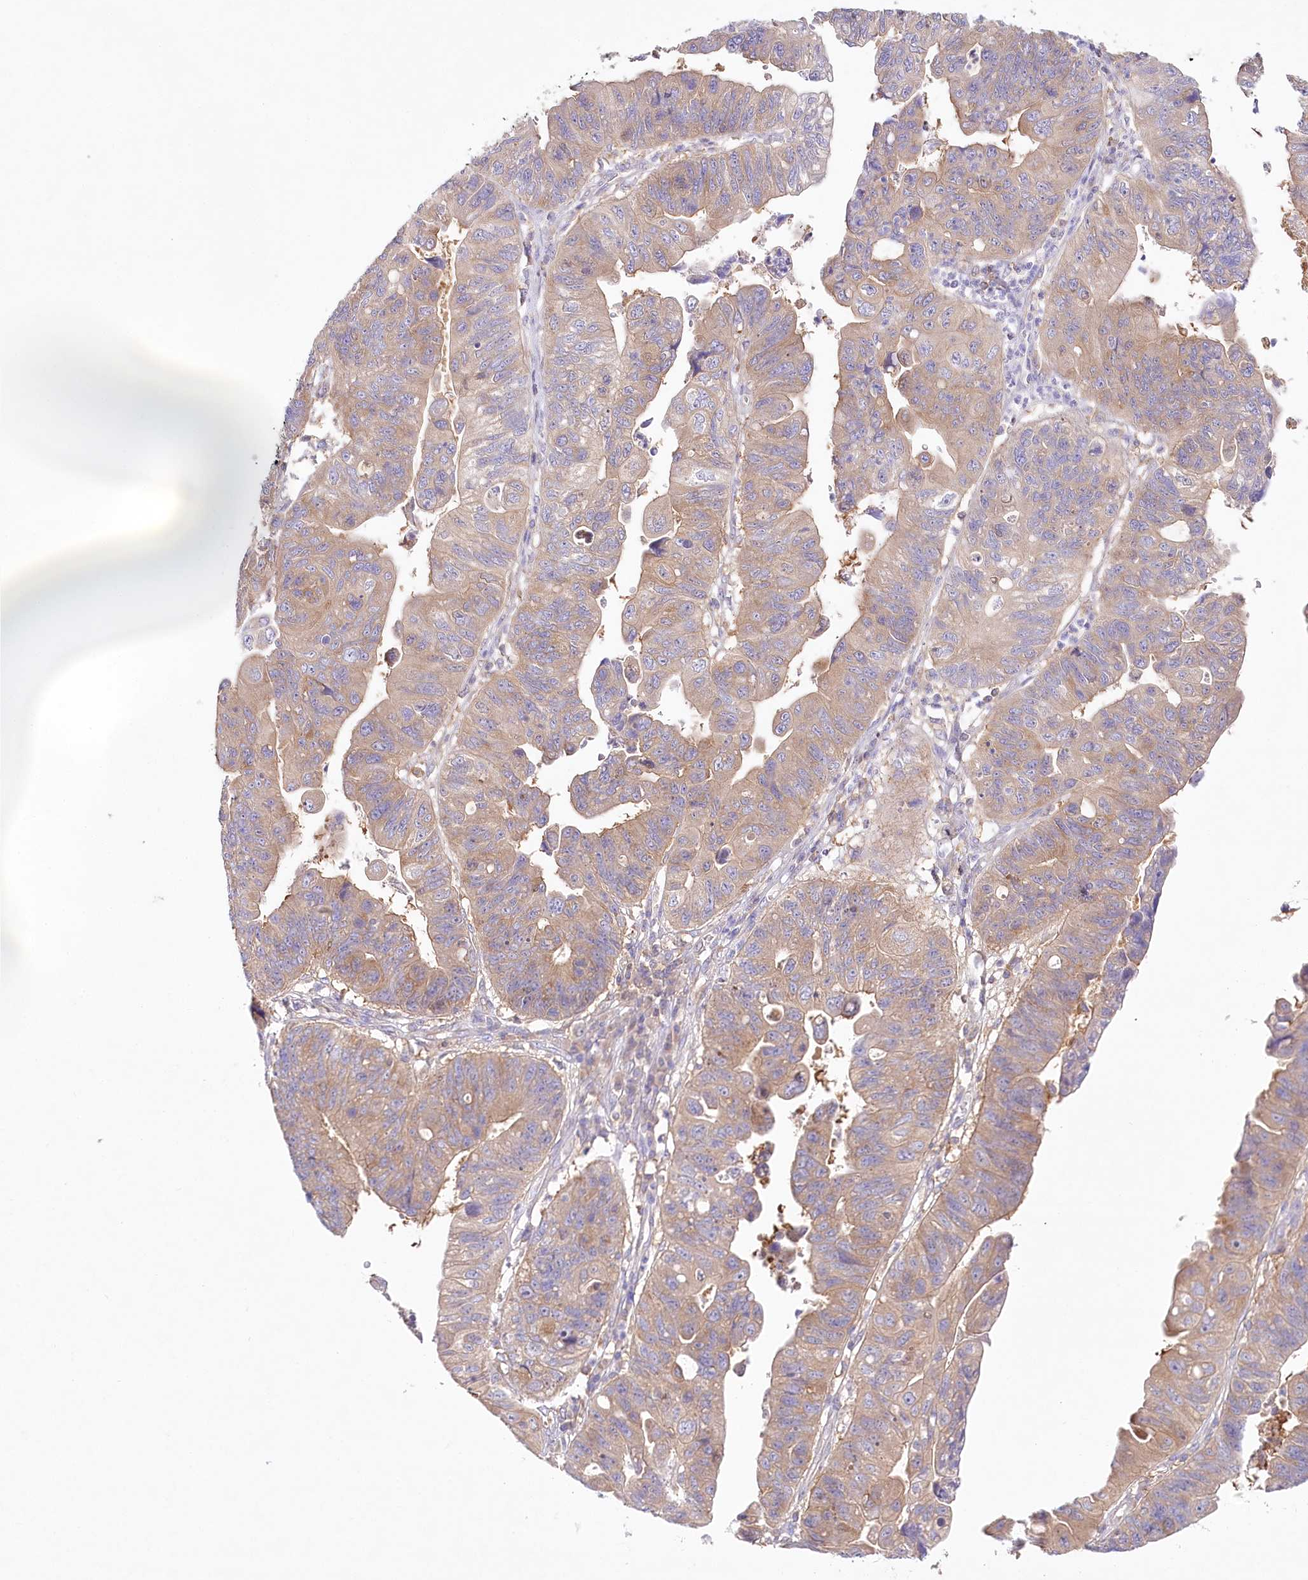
{"staining": {"intensity": "moderate", "quantity": "25%-75%", "location": "cytoplasmic/membranous"}, "tissue": "stomach cancer", "cell_type": "Tumor cells", "image_type": "cancer", "snomed": [{"axis": "morphology", "description": "Adenocarcinoma, NOS"}, {"axis": "topography", "description": "Stomach"}], "caption": "Moderate cytoplasmic/membranous protein expression is appreciated in approximately 25%-75% of tumor cells in stomach cancer.", "gene": "ABRAXAS2", "patient": {"sex": "male", "age": 59}}